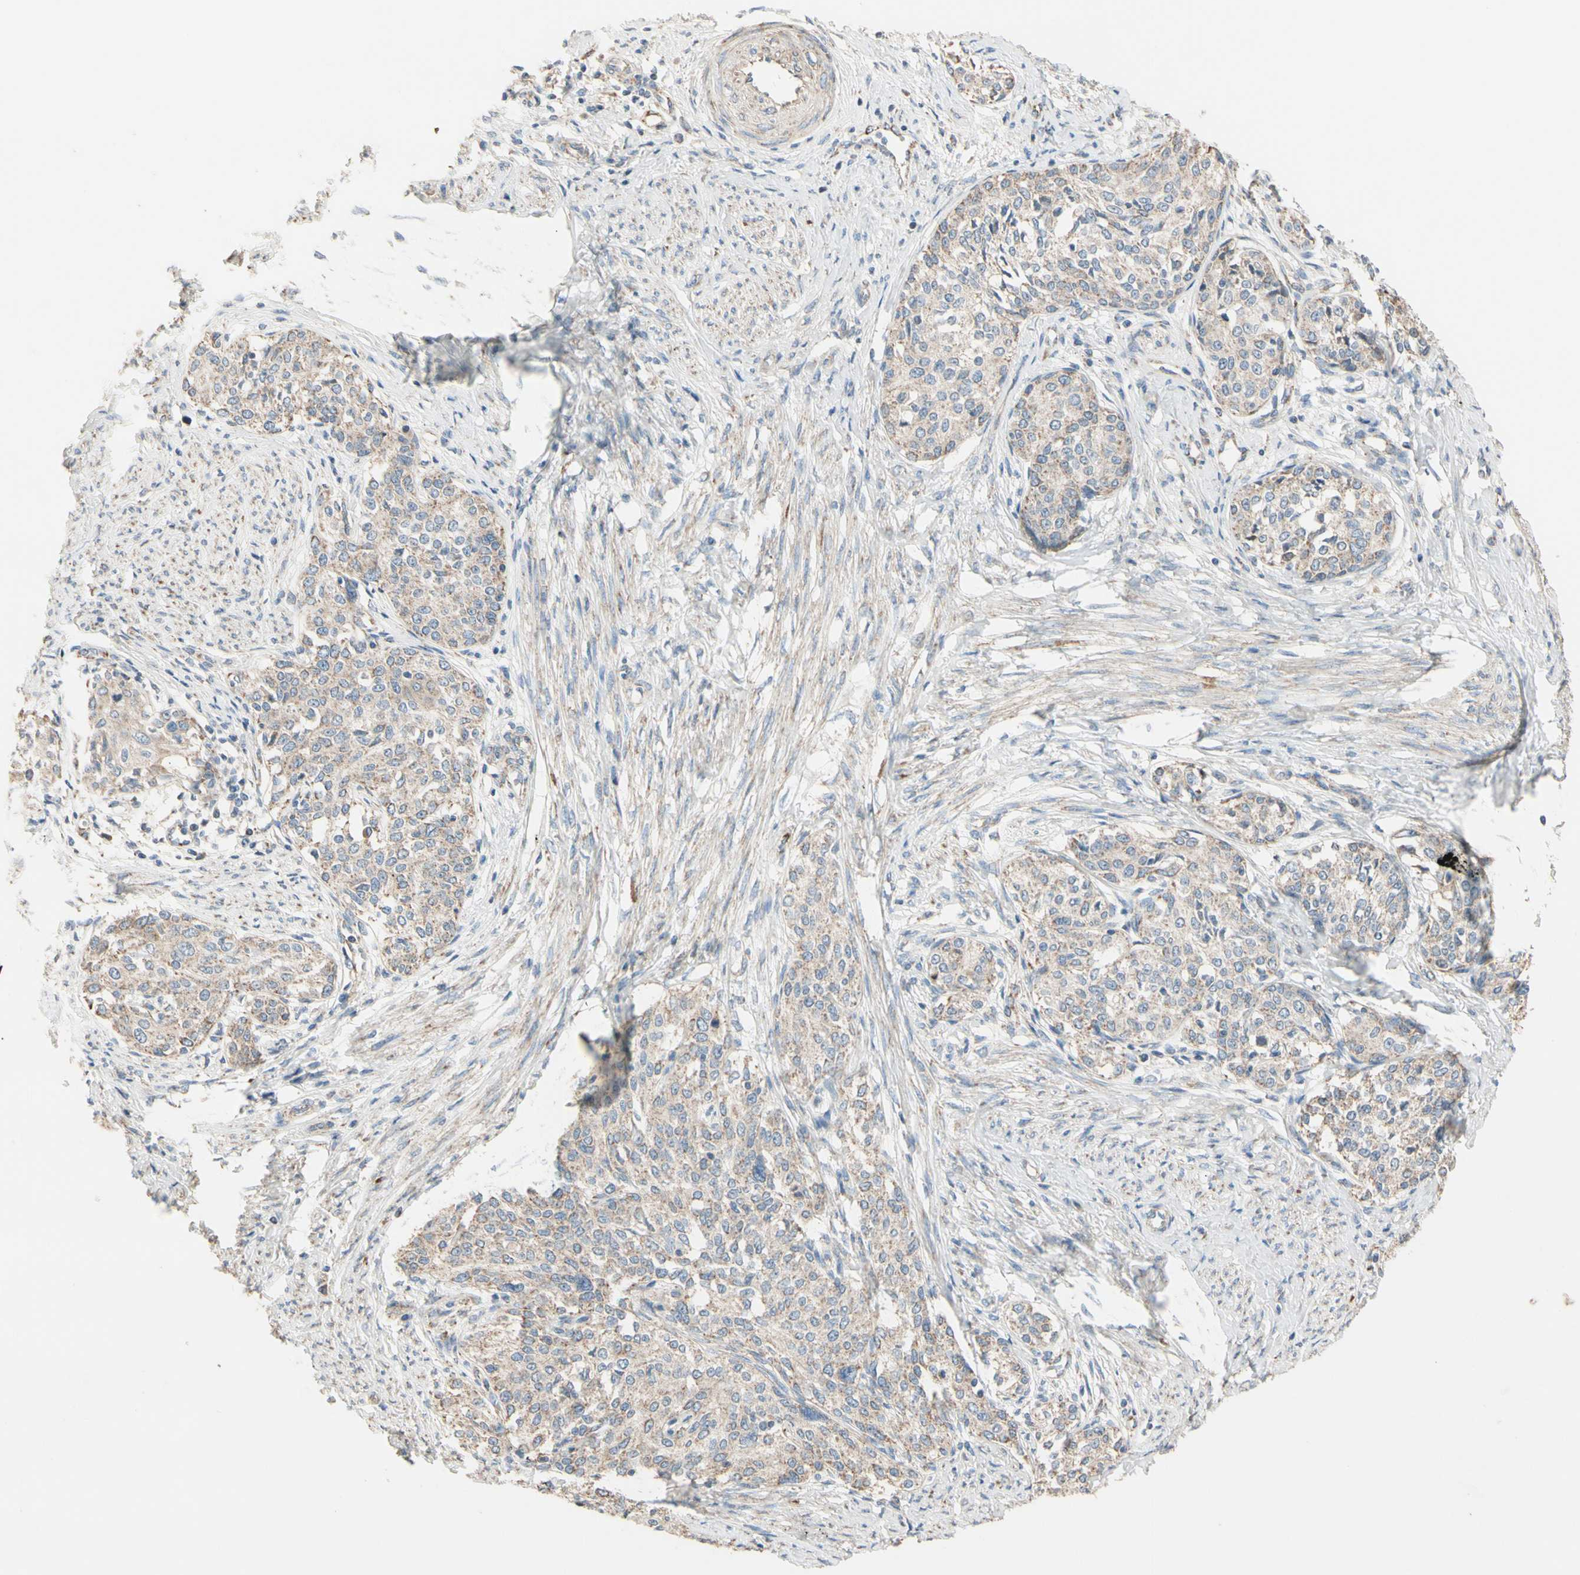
{"staining": {"intensity": "weak", "quantity": ">75%", "location": "cytoplasmic/membranous"}, "tissue": "cervical cancer", "cell_type": "Tumor cells", "image_type": "cancer", "snomed": [{"axis": "morphology", "description": "Squamous cell carcinoma, NOS"}, {"axis": "morphology", "description": "Adenocarcinoma, NOS"}, {"axis": "topography", "description": "Cervix"}], "caption": "Immunohistochemistry staining of cervical cancer, which shows low levels of weak cytoplasmic/membranous expression in approximately >75% of tumor cells indicating weak cytoplasmic/membranous protein expression. The staining was performed using DAB (brown) for protein detection and nuclei were counterstained in hematoxylin (blue).", "gene": "EPHA3", "patient": {"sex": "female", "age": 52}}